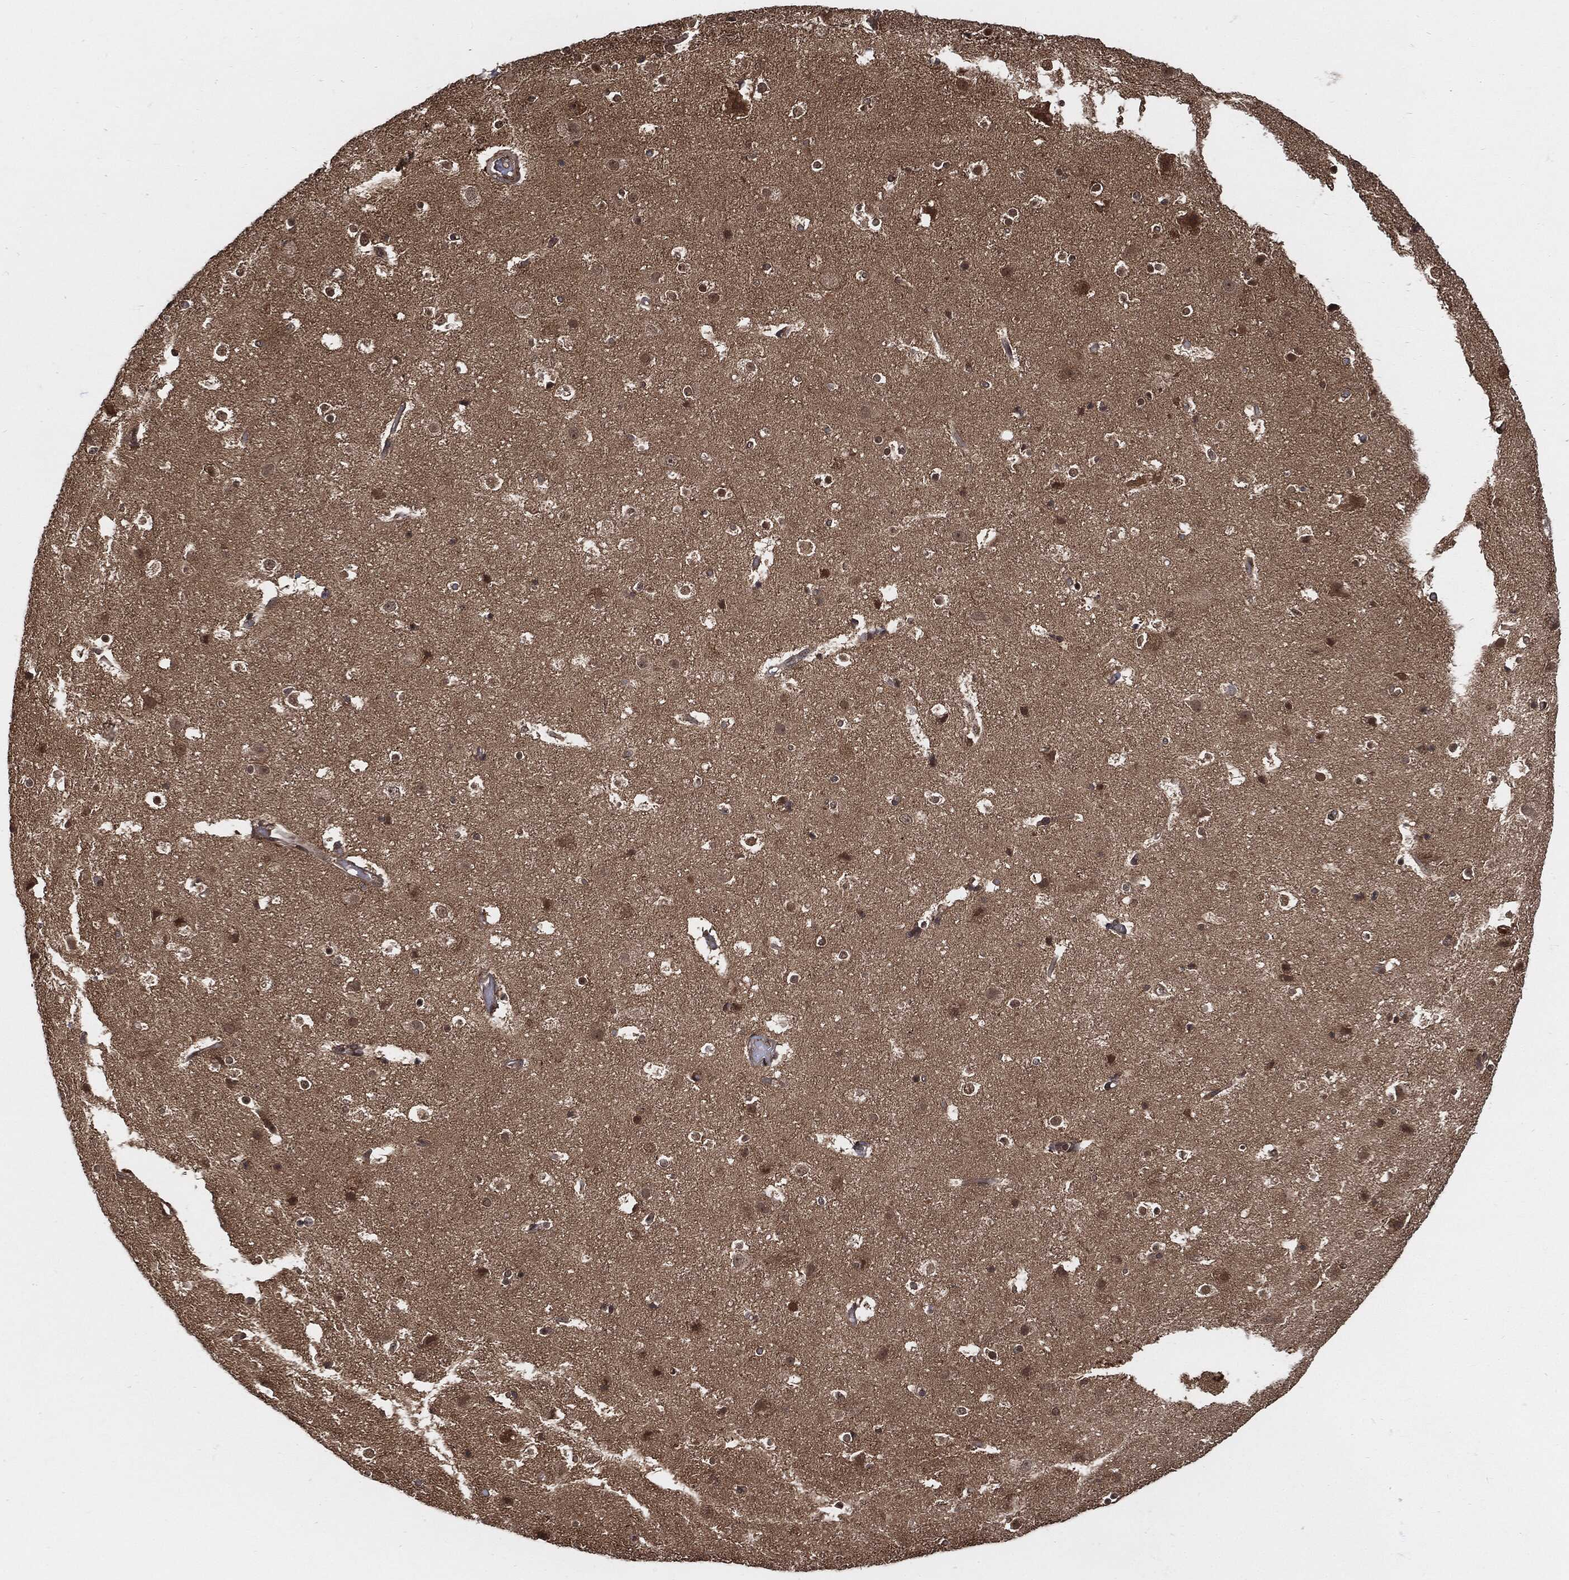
{"staining": {"intensity": "negative", "quantity": "none", "location": "none"}, "tissue": "cerebral cortex", "cell_type": "Endothelial cells", "image_type": "normal", "snomed": [{"axis": "morphology", "description": "Normal tissue, NOS"}, {"axis": "topography", "description": "Cerebral cortex"}], "caption": "Immunohistochemistry histopathology image of unremarkable cerebral cortex: cerebral cortex stained with DAB reveals no significant protein expression in endothelial cells. (Immunohistochemistry, brightfield microscopy, high magnification).", "gene": "CUTA", "patient": {"sex": "female", "age": 52}}